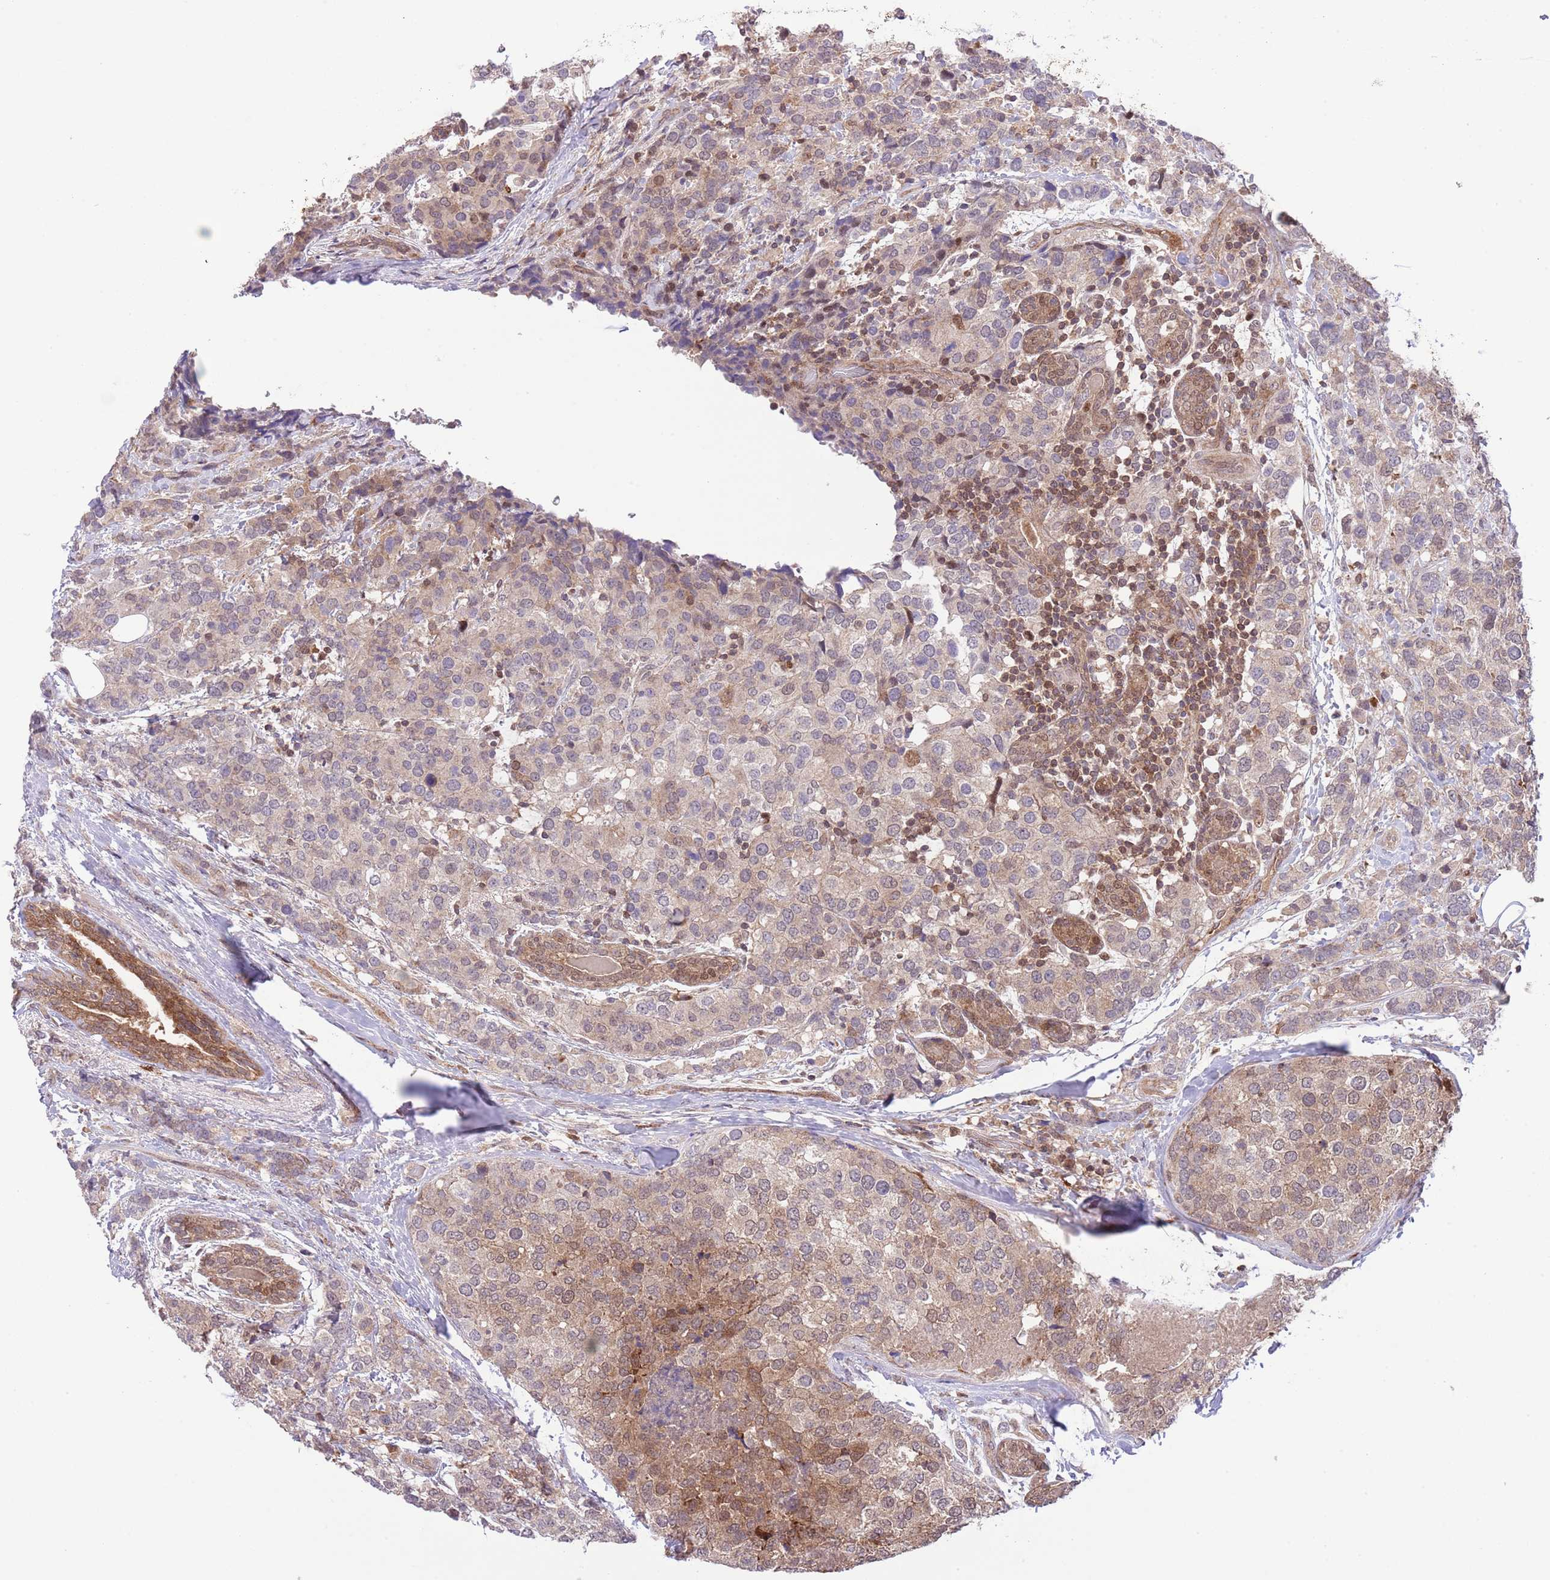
{"staining": {"intensity": "weak", "quantity": "25%-75%", "location": "cytoplasmic/membranous,nuclear"}, "tissue": "breast cancer", "cell_type": "Tumor cells", "image_type": "cancer", "snomed": [{"axis": "morphology", "description": "Lobular carcinoma"}, {"axis": "topography", "description": "Breast"}], "caption": "Immunohistochemical staining of lobular carcinoma (breast) reveals low levels of weak cytoplasmic/membranous and nuclear protein expression in approximately 25%-75% of tumor cells. The staining was performed using DAB (3,3'-diaminobenzidine) to visualize the protein expression in brown, while the nuclei were stained in blue with hematoxylin (Magnification: 20x).", "gene": "HDHD2", "patient": {"sex": "female", "age": 59}}